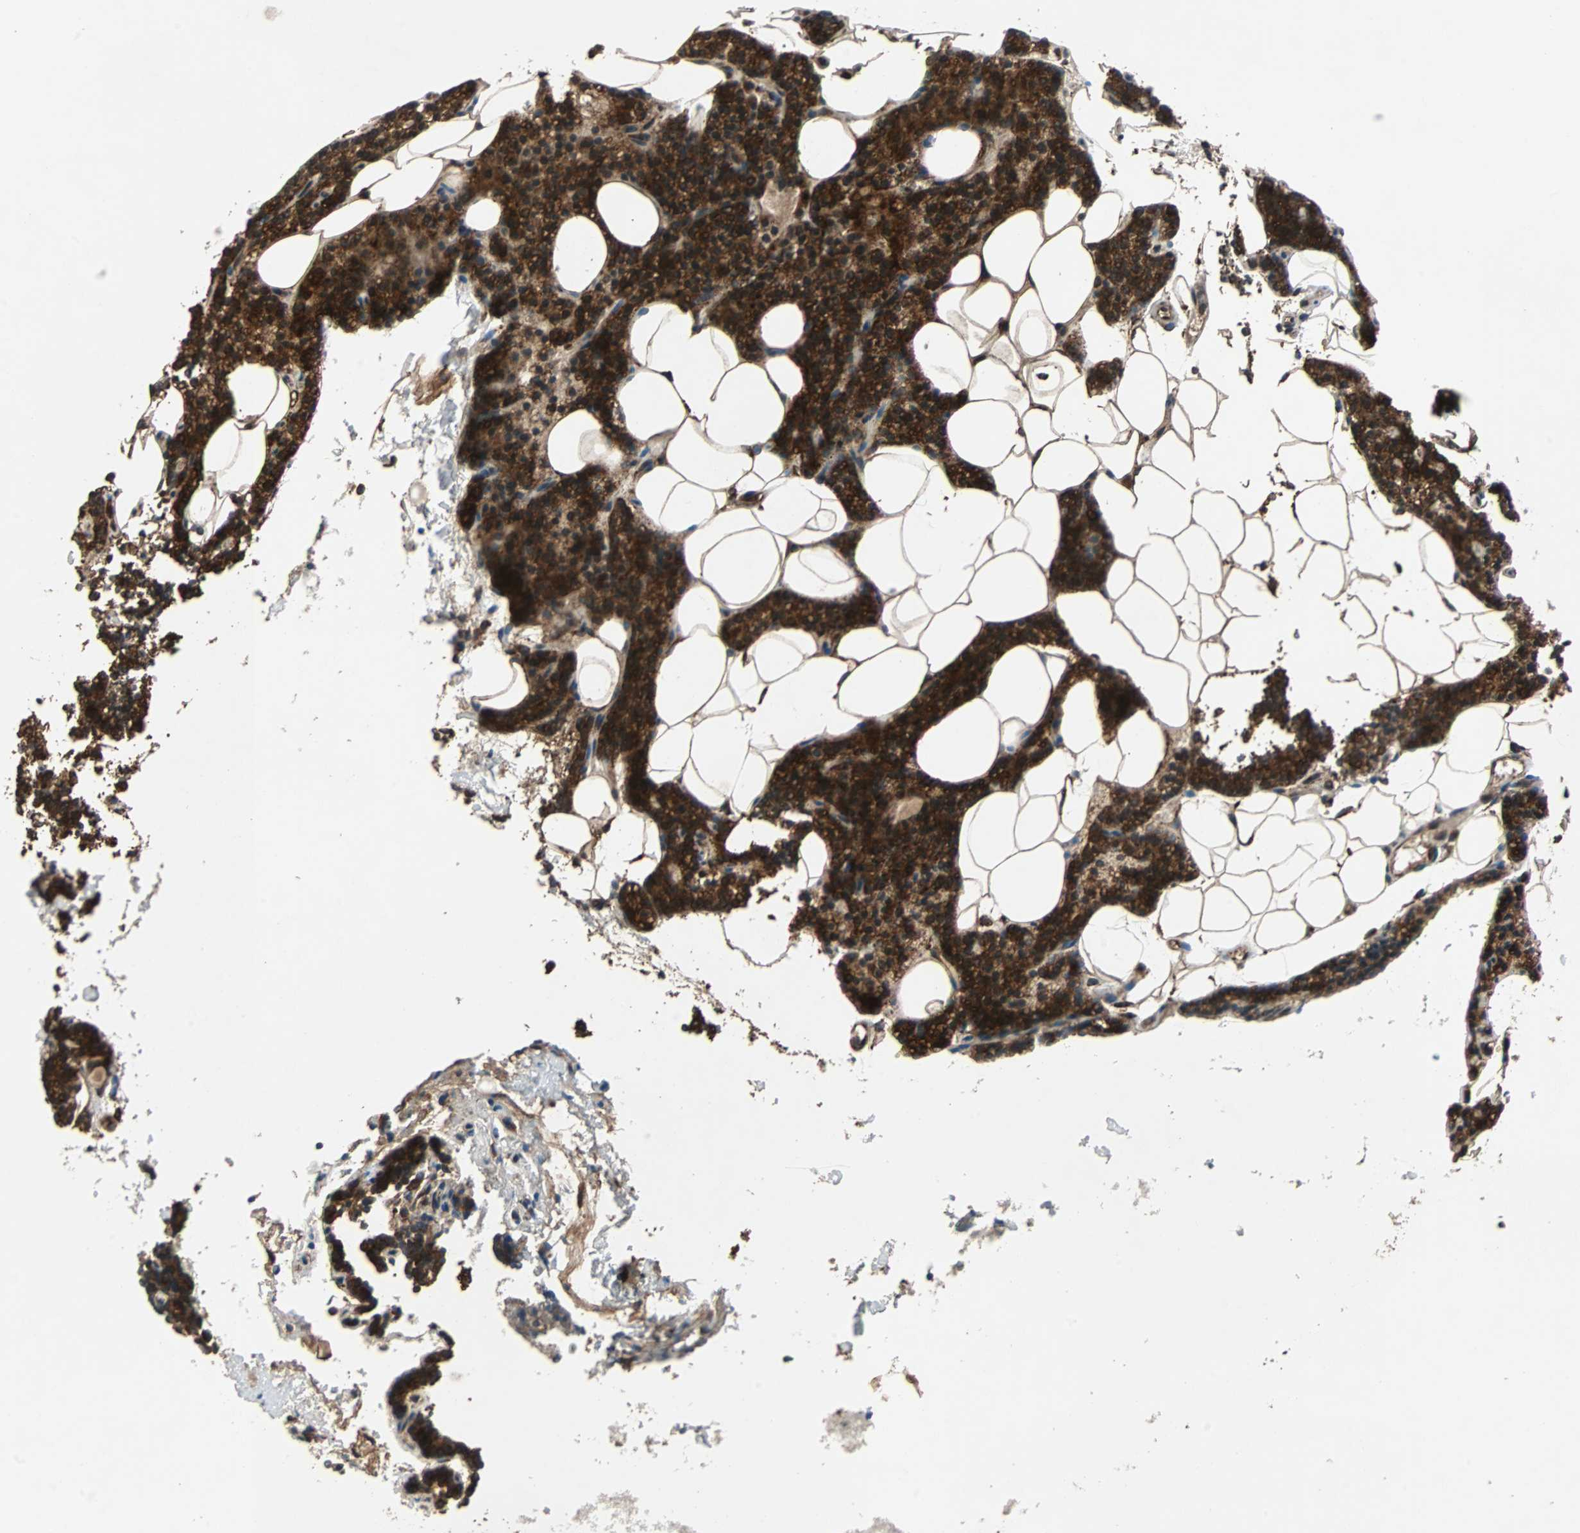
{"staining": {"intensity": "strong", "quantity": ">75%", "location": "cytoplasmic/membranous"}, "tissue": "parathyroid gland", "cell_type": "Glandular cells", "image_type": "normal", "snomed": [{"axis": "morphology", "description": "Normal tissue, NOS"}, {"axis": "topography", "description": "Parathyroid gland"}], "caption": "High-power microscopy captured an immunohistochemistry (IHC) micrograph of unremarkable parathyroid gland, revealing strong cytoplasmic/membranous positivity in about >75% of glandular cells. The protein of interest is stained brown, and the nuclei are stained in blue (DAB IHC with brightfield microscopy, high magnification).", "gene": "RAB7A", "patient": {"sex": "male", "age": 66}}